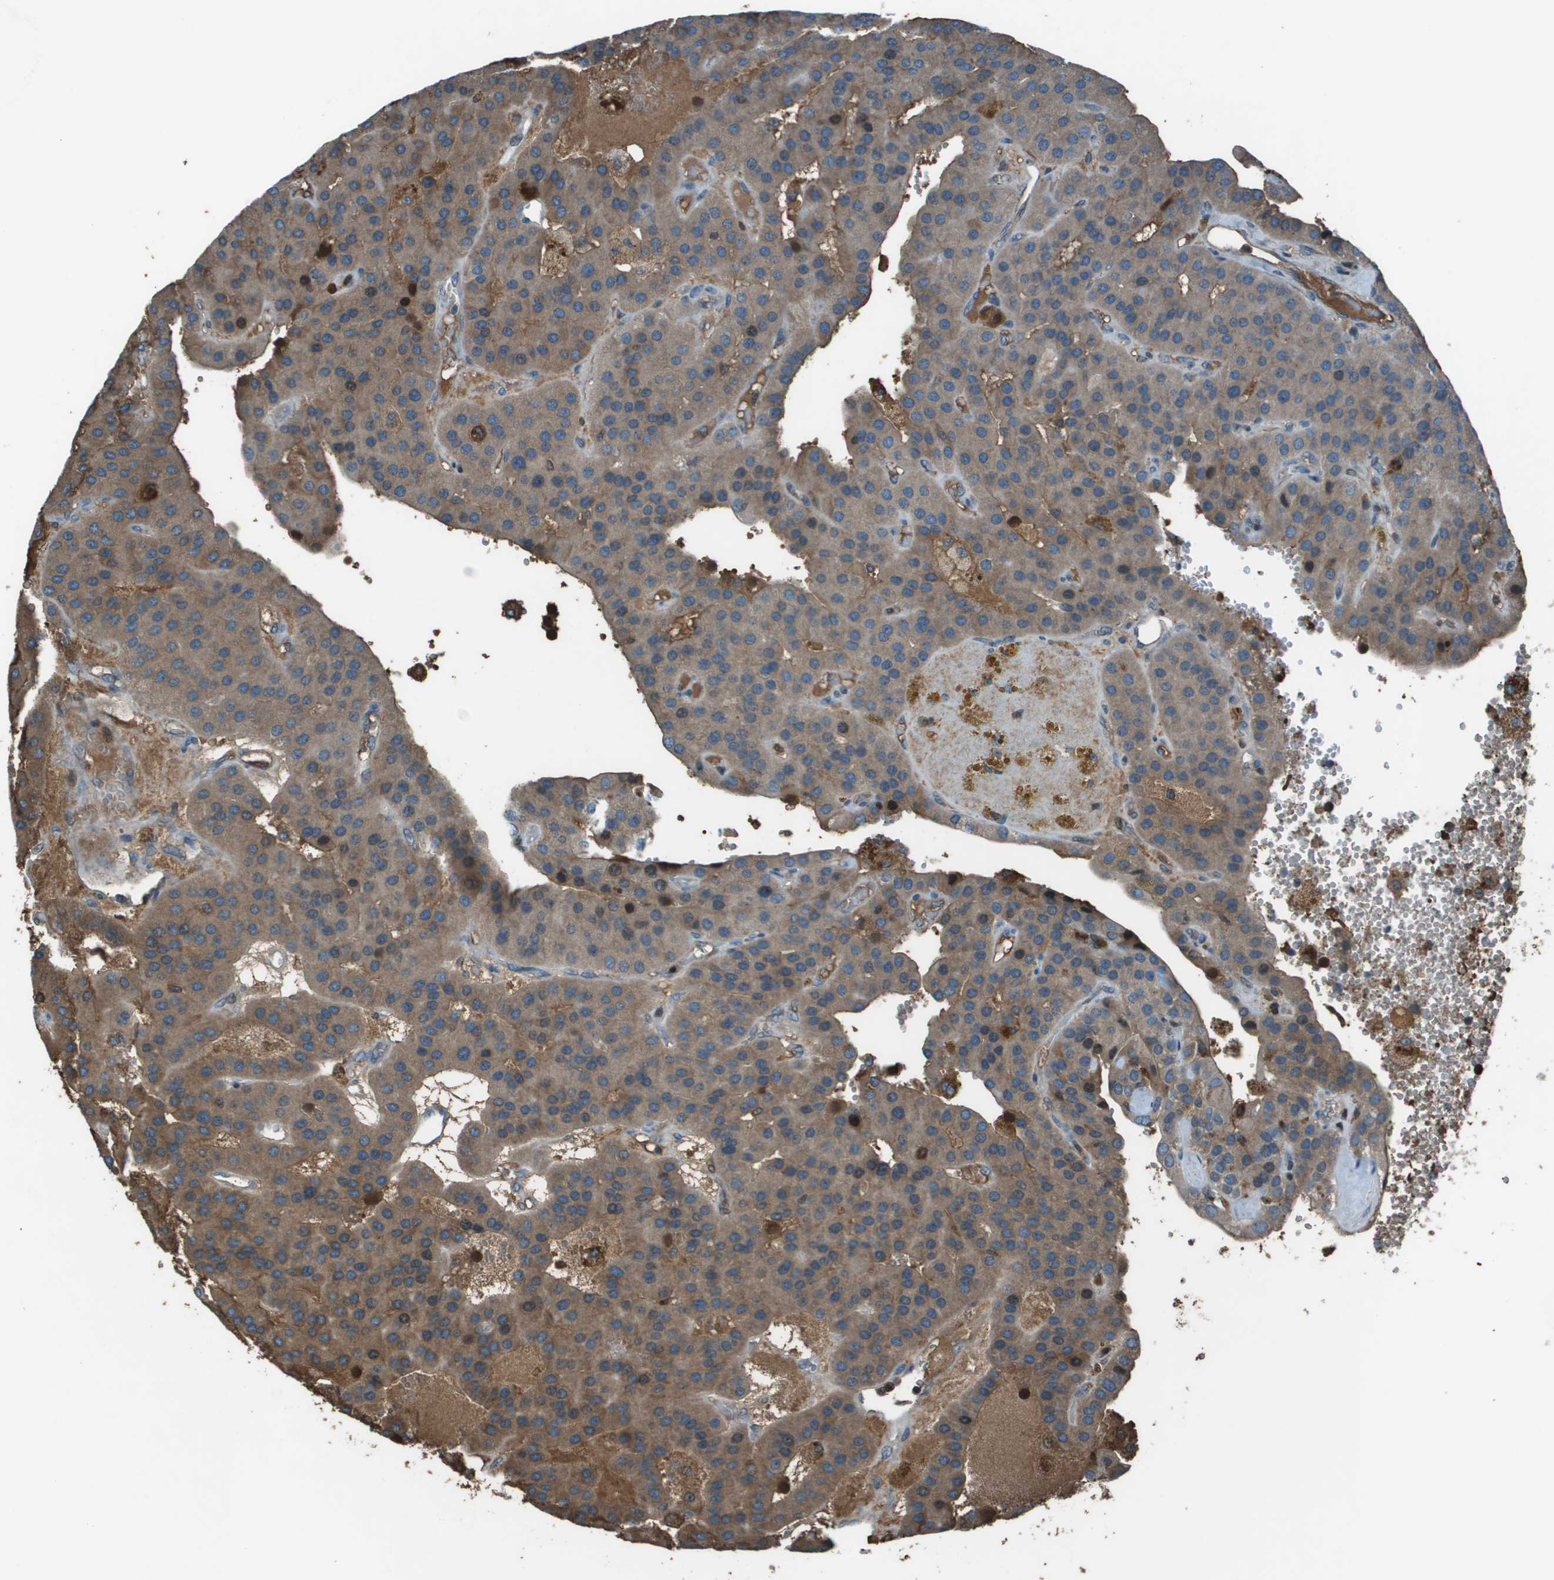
{"staining": {"intensity": "moderate", "quantity": ">75%", "location": "cytoplasmic/membranous"}, "tissue": "parathyroid gland", "cell_type": "Glandular cells", "image_type": "normal", "snomed": [{"axis": "morphology", "description": "Normal tissue, NOS"}, {"axis": "morphology", "description": "Adenoma, NOS"}, {"axis": "topography", "description": "Parathyroid gland"}], "caption": "High-power microscopy captured an immunohistochemistry (IHC) micrograph of normal parathyroid gland, revealing moderate cytoplasmic/membranous expression in about >75% of glandular cells.", "gene": "CXCL12", "patient": {"sex": "female", "age": 86}}